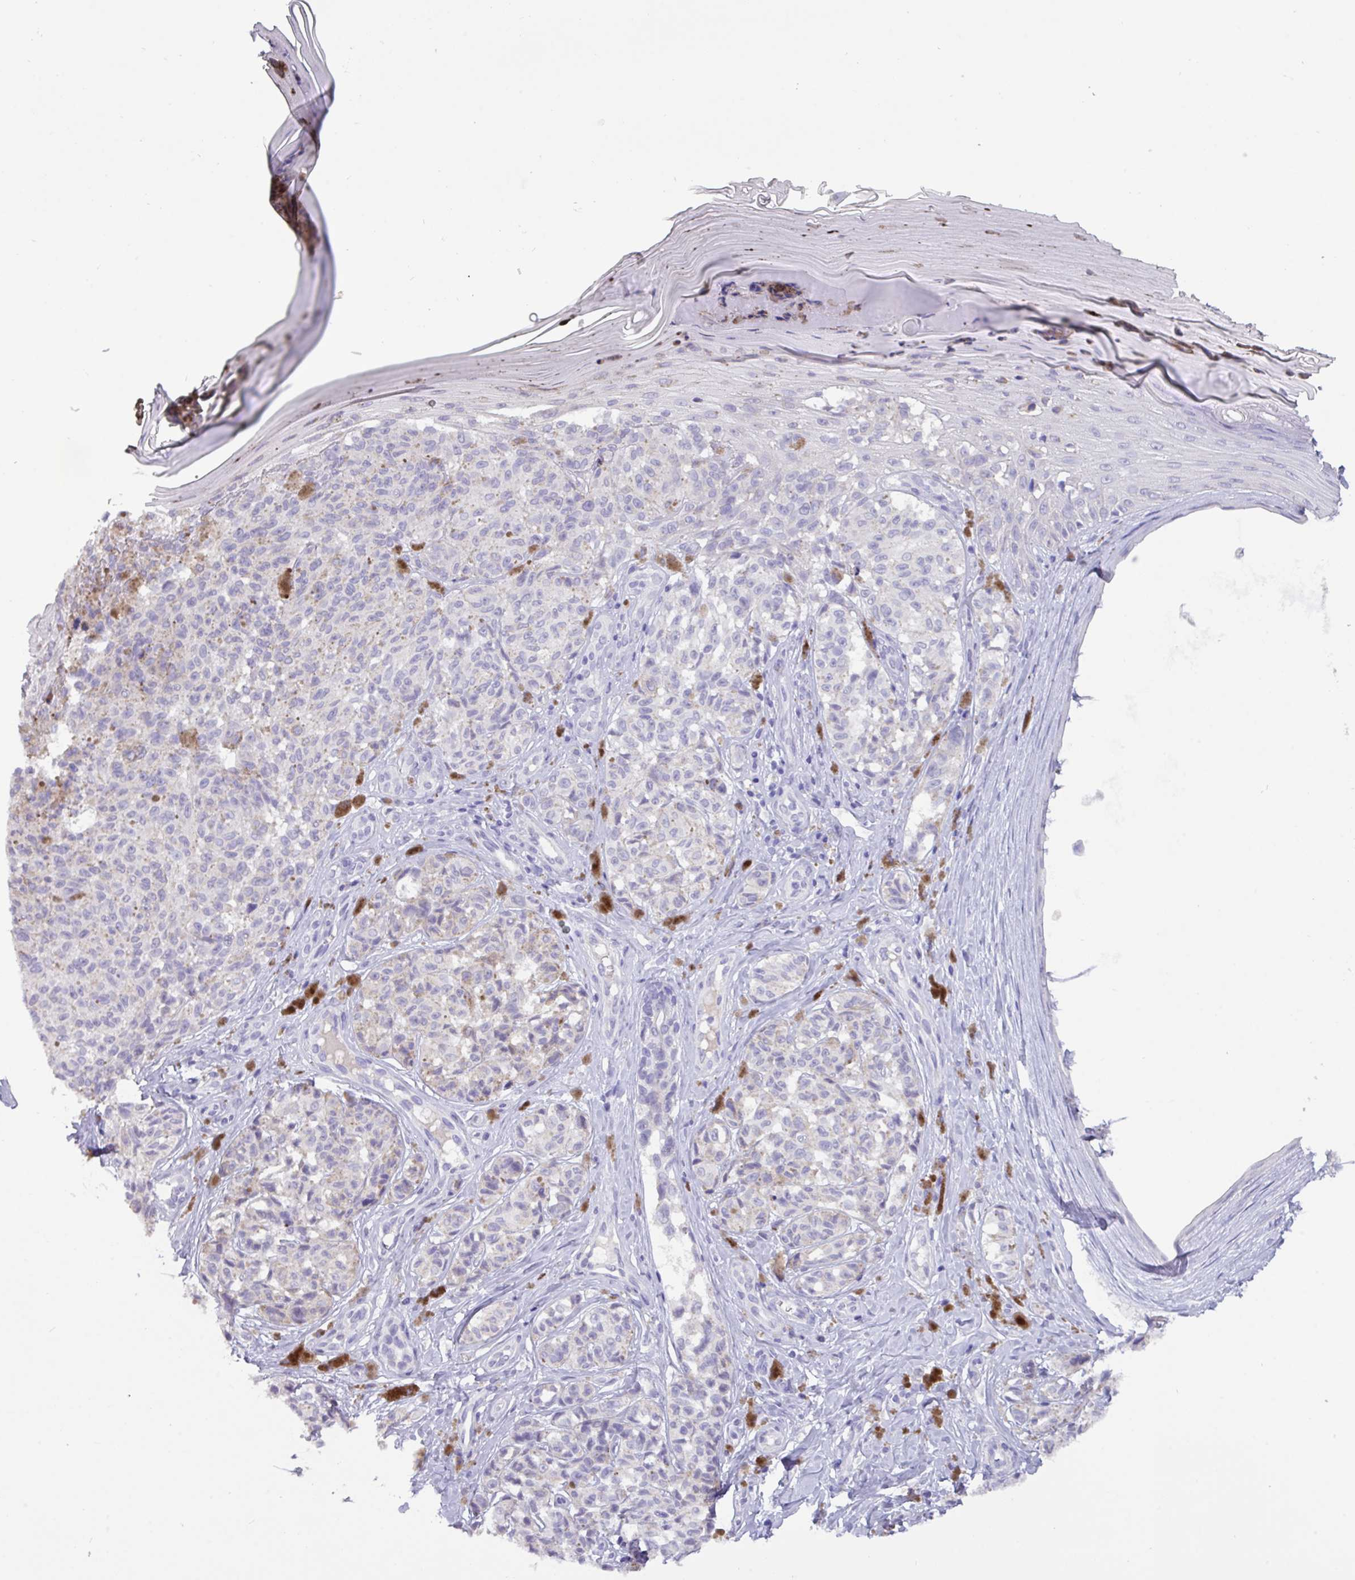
{"staining": {"intensity": "negative", "quantity": "none", "location": "none"}, "tissue": "melanoma", "cell_type": "Tumor cells", "image_type": "cancer", "snomed": [{"axis": "morphology", "description": "Malignant melanoma, NOS"}, {"axis": "topography", "description": "Skin"}], "caption": "Immunohistochemistry image of neoplastic tissue: melanoma stained with DAB (3,3'-diaminobenzidine) demonstrates no significant protein staining in tumor cells. (Brightfield microscopy of DAB IHC at high magnification).", "gene": "EPCAM", "patient": {"sex": "female", "age": 65}}